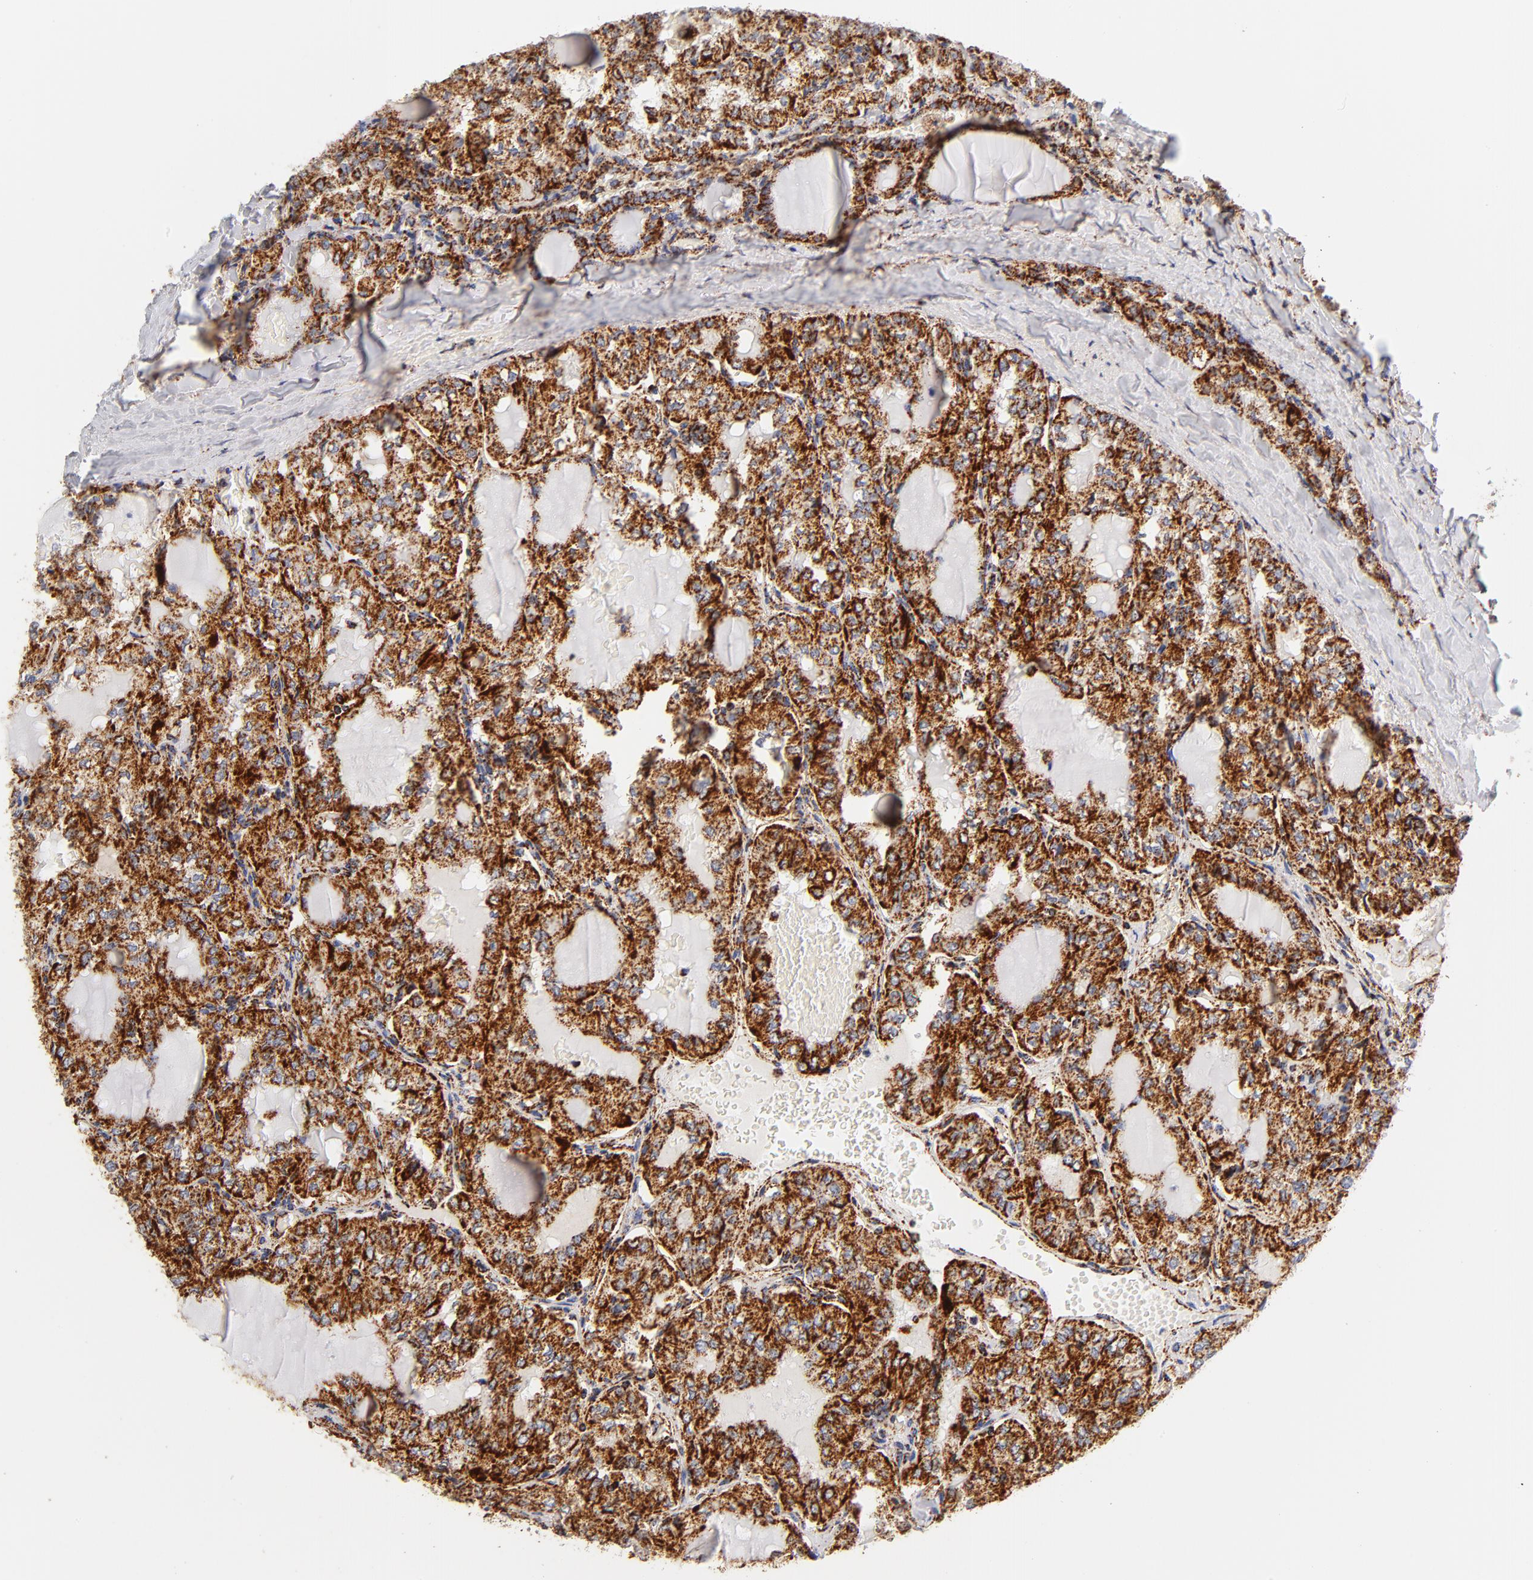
{"staining": {"intensity": "strong", "quantity": ">75%", "location": "cytoplasmic/membranous"}, "tissue": "thyroid cancer", "cell_type": "Tumor cells", "image_type": "cancer", "snomed": [{"axis": "morphology", "description": "Papillary adenocarcinoma, NOS"}, {"axis": "topography", "description": "Thyroid gland"}], "caption": "The immunohistochemical stain shows strong cytoplasmic/membranous expression in tumor cells of thyroid papillary adenocarcinoma tissue. (Brightfield microscopy of DAB IHC at high magnification).", "gene": "ECHS1", "patient": {"sex": "male", "age": 20}}